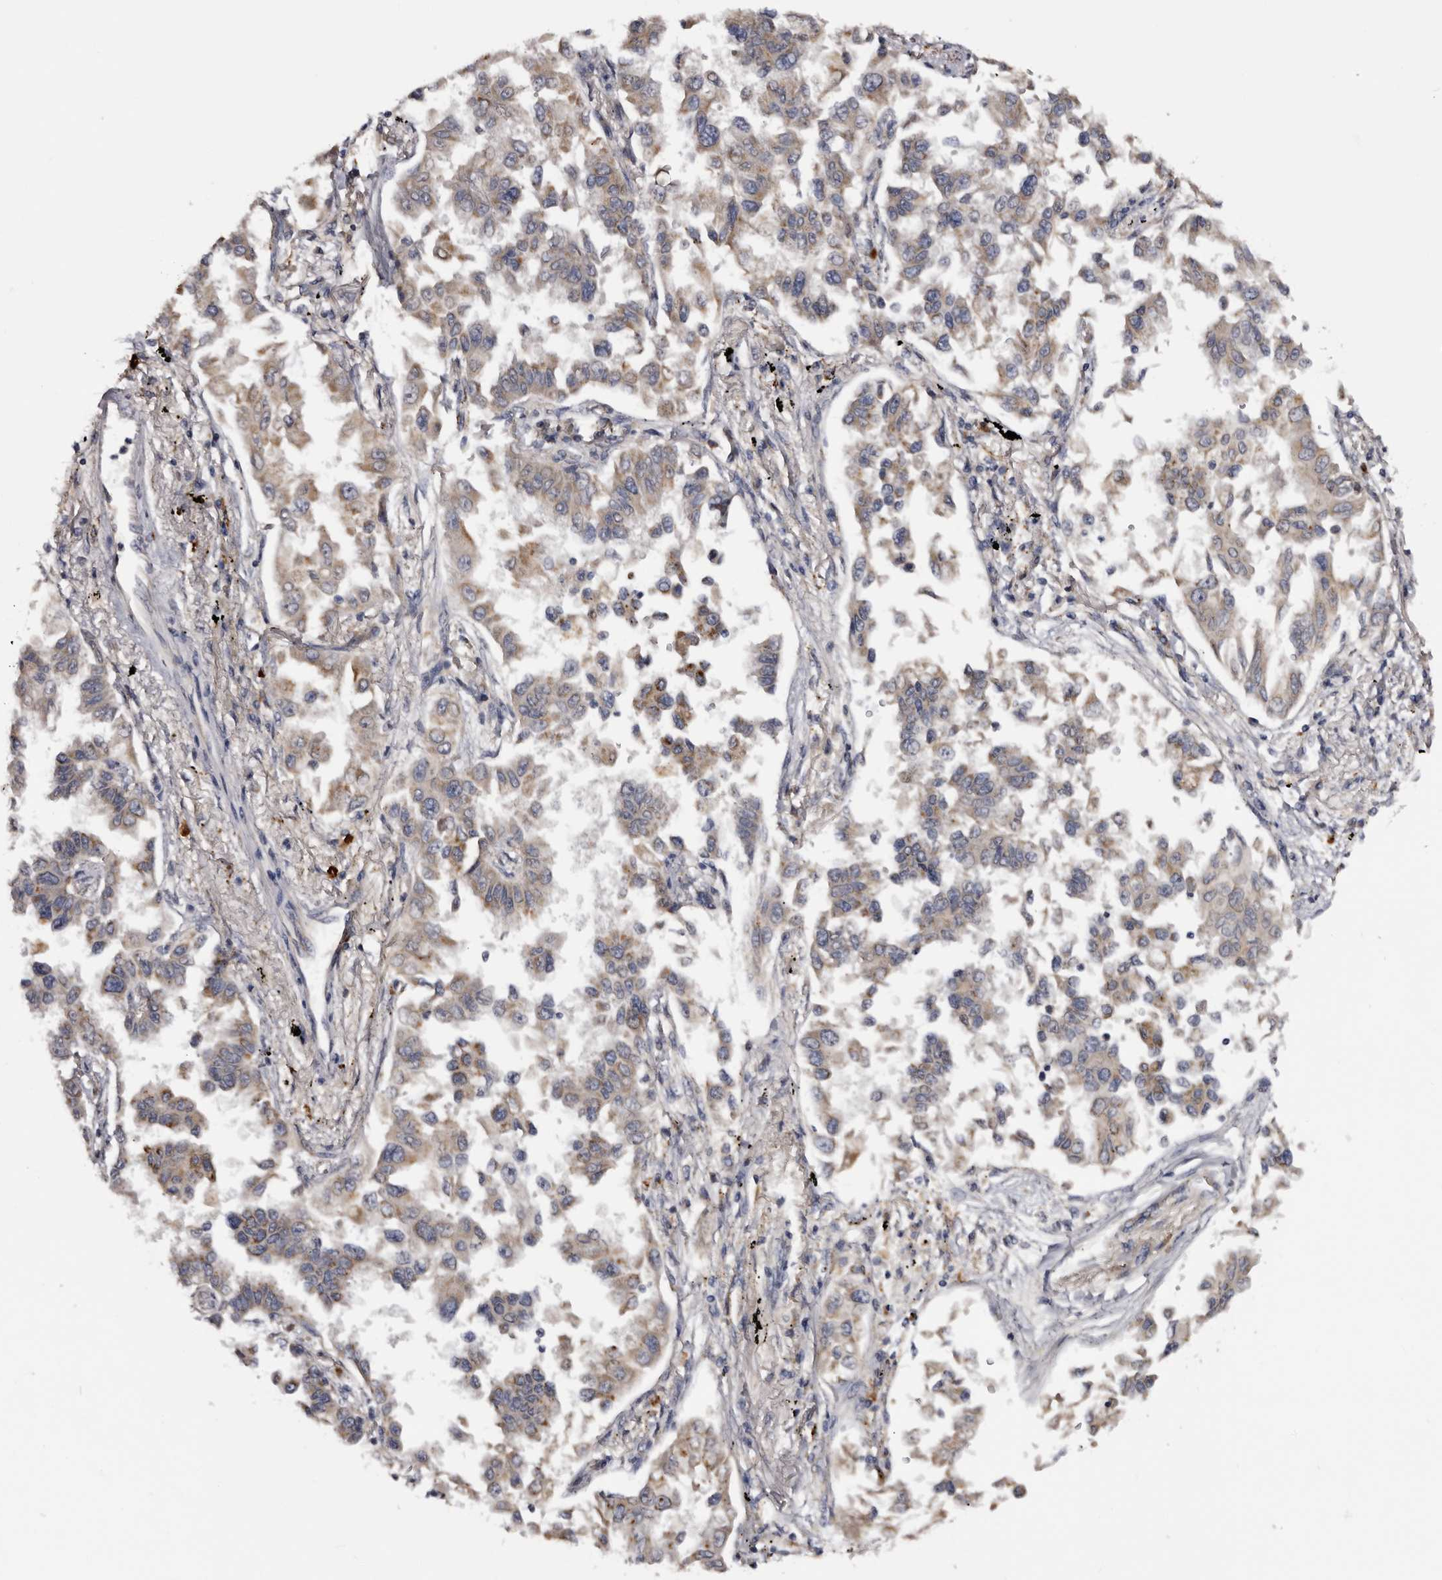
{"staining": {"intensity": "weak", "quantity": ">75%", "location": "cytoplasmic/membranous"}, "tissue": "lung cancer", "cell_type": "Tumor cells", "image_type": "cancer", "snomed": [{"axis": "morphology", "description": "Adenocarcinoma, NOS"}, {"axis": "topography", "description": "Lung"}], "caption": "An immunohistochemistry (IHC) micrograph of tumor tissue is shown. Protein staining in brown shows weak cytoplasmic/membranous positivity in lung cancer within tumor cells.", "gene": "DAP", "patient": {"sex": "female", "age": 67}}